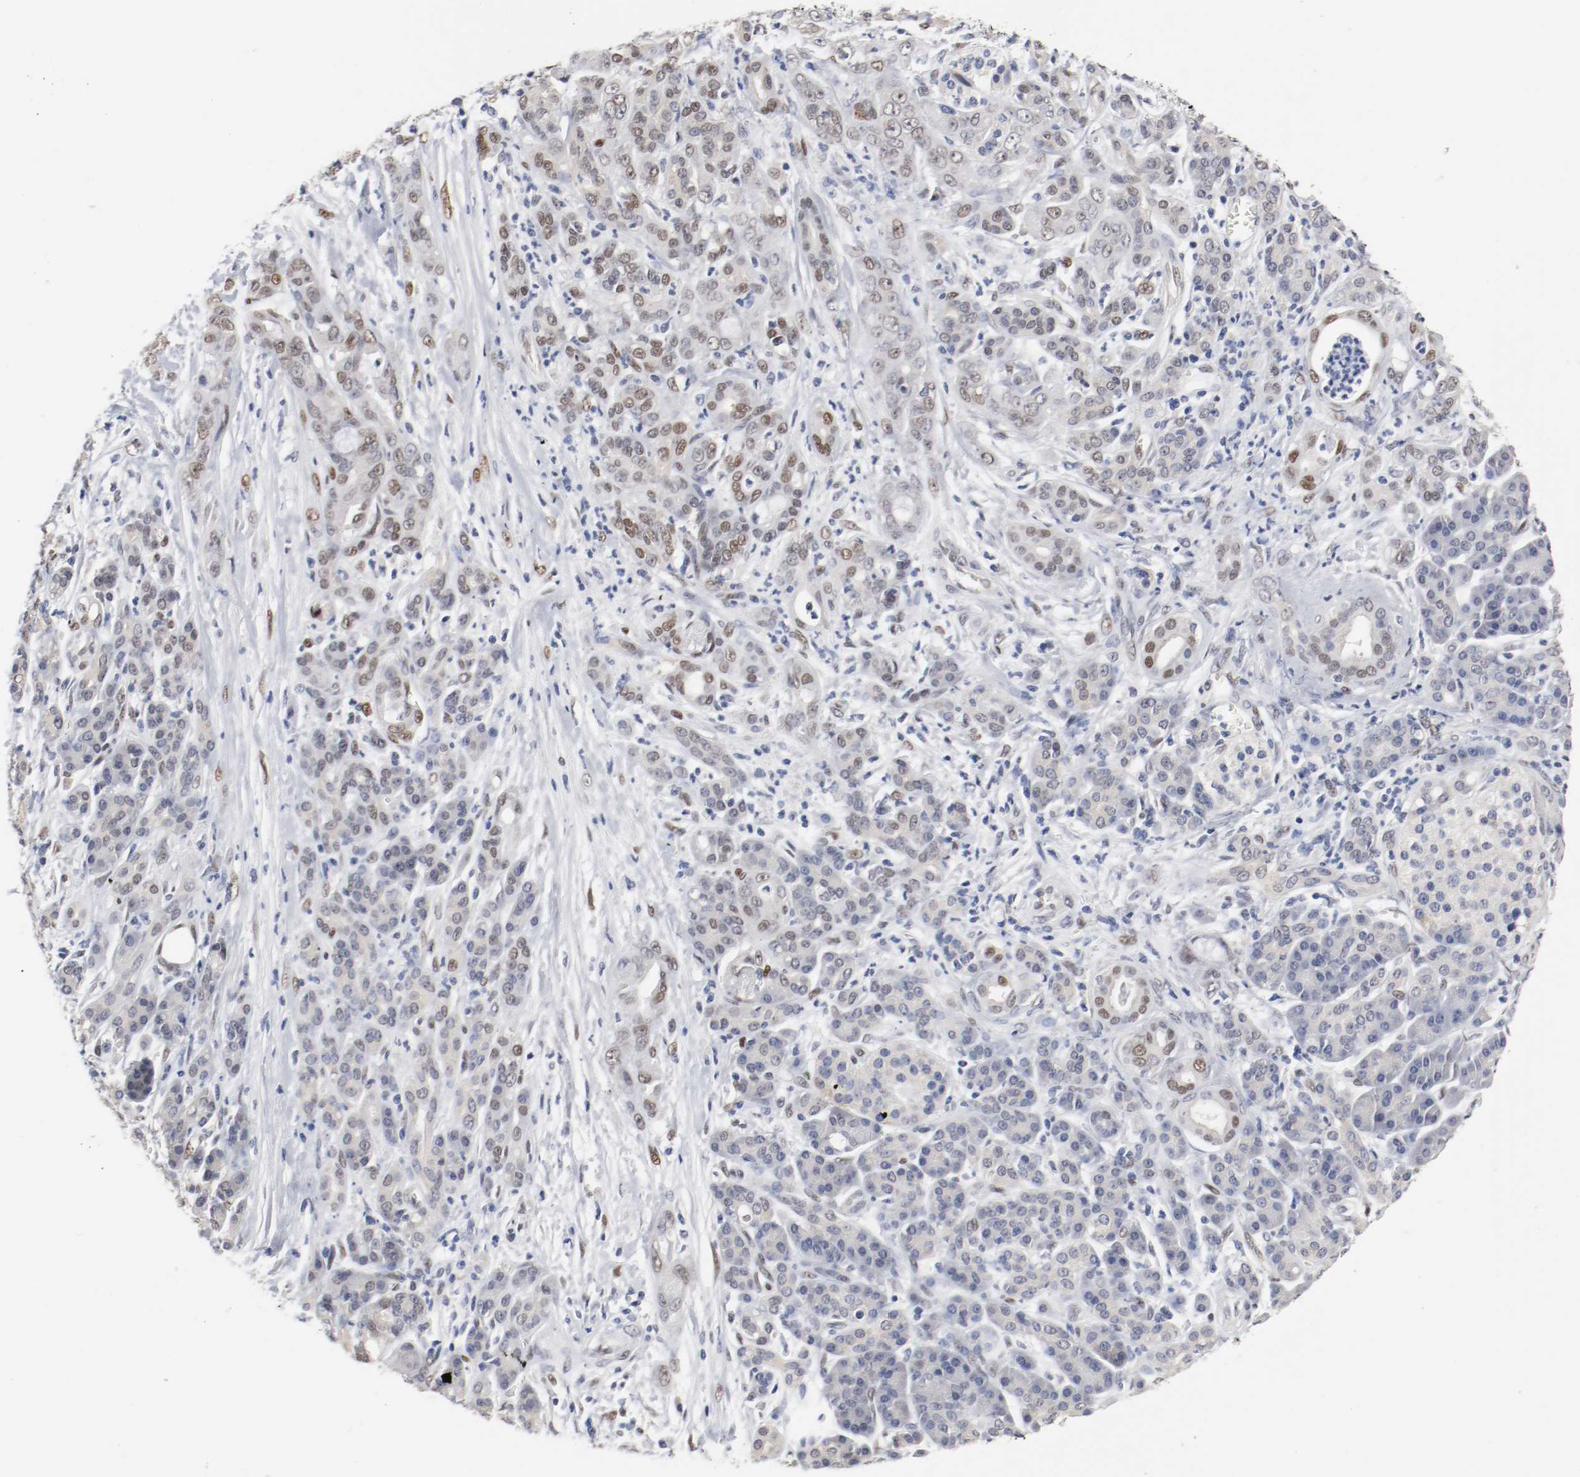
{"staining": {"intensity": "moderate", "quantity": "25%-75%", "location": "nuclear"}, "tissue": "pancreatic cancer", "cell_type": "Tumor cells", "image_type": "cancer", "snomed": [{"axis": "morphology", "description": "Adenocarcinoma, NOS"}, {"axis": "topography", "description": "Pancreas"}], "caption": "Pancreatic cancer (adenocarcinoma) tissue displays moderate nuclear staining in approximately 25%-75% of tumor cells, visualized by immunohistochemistry.", "gene": "FOSL2", "patient": {"sex": "male", "age": 59}}